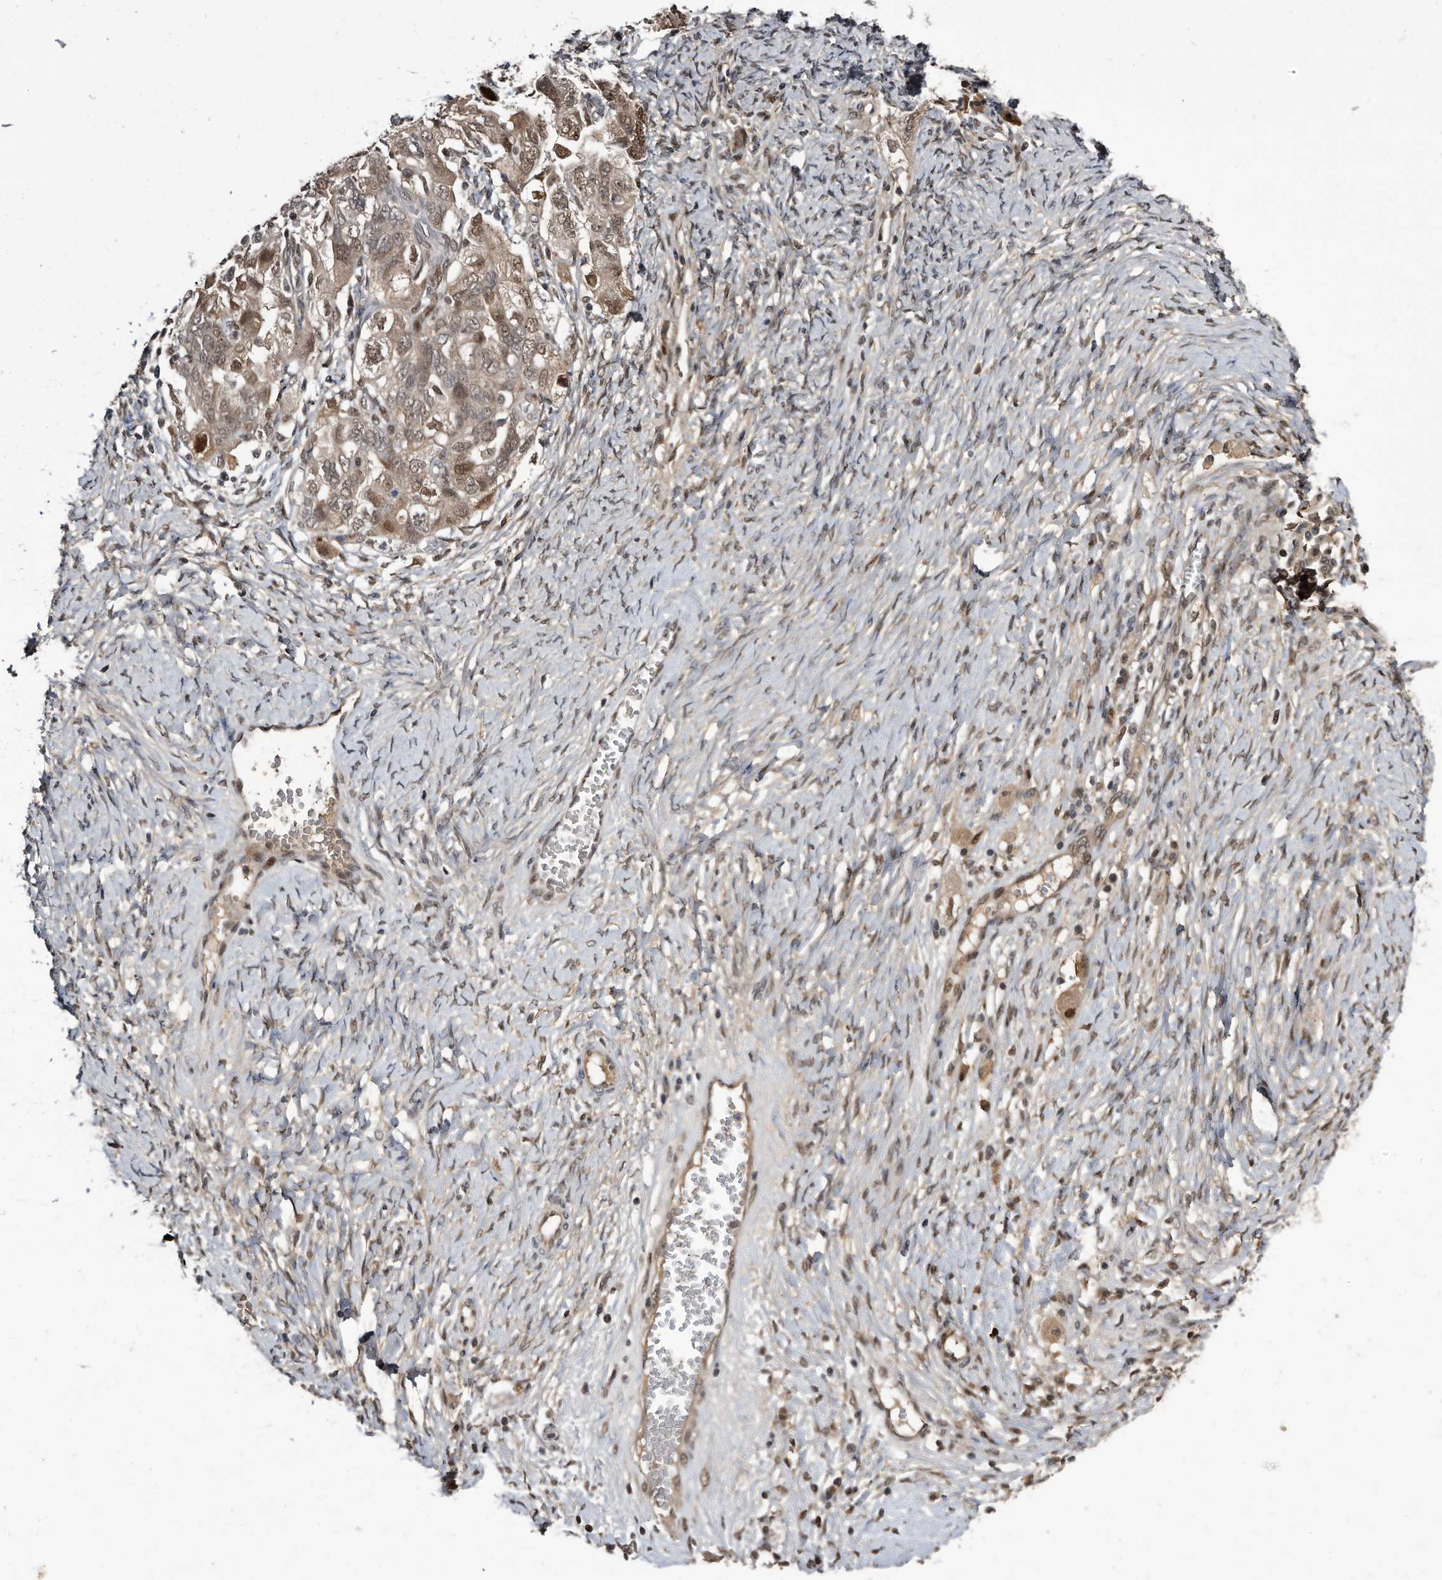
{"staining": {"intensity": "moderate", "quantity": ">75%", "location": "cytoplasmic/membranous,nuclear"}, "tissue": "ovarian cancer", "cell_type": "Tumor cells", "image_type": "cancer", "snomed": [{"axis": "morphology", "description": "Carcinoma, NOS"}, {"axis": "morphology", "description": "Cystadenocarcinoma, serous, NOS"}, {"axis": "topography", "description": "Ovary"}], "caption": "Moderate cytoplasmic/membranous and nuclear expression is appreciated in about >75% of tumor cells in serous cystadenocarcinoma (ovarian). The protein is stained brown, and the nuclei are stained in blue (DAB (3,3'-diaminobenzidine) IHC with brightfield microscopy, high magnification).", "gene": "RAD23B", "patient": {"sex": "female", "age": 69}}